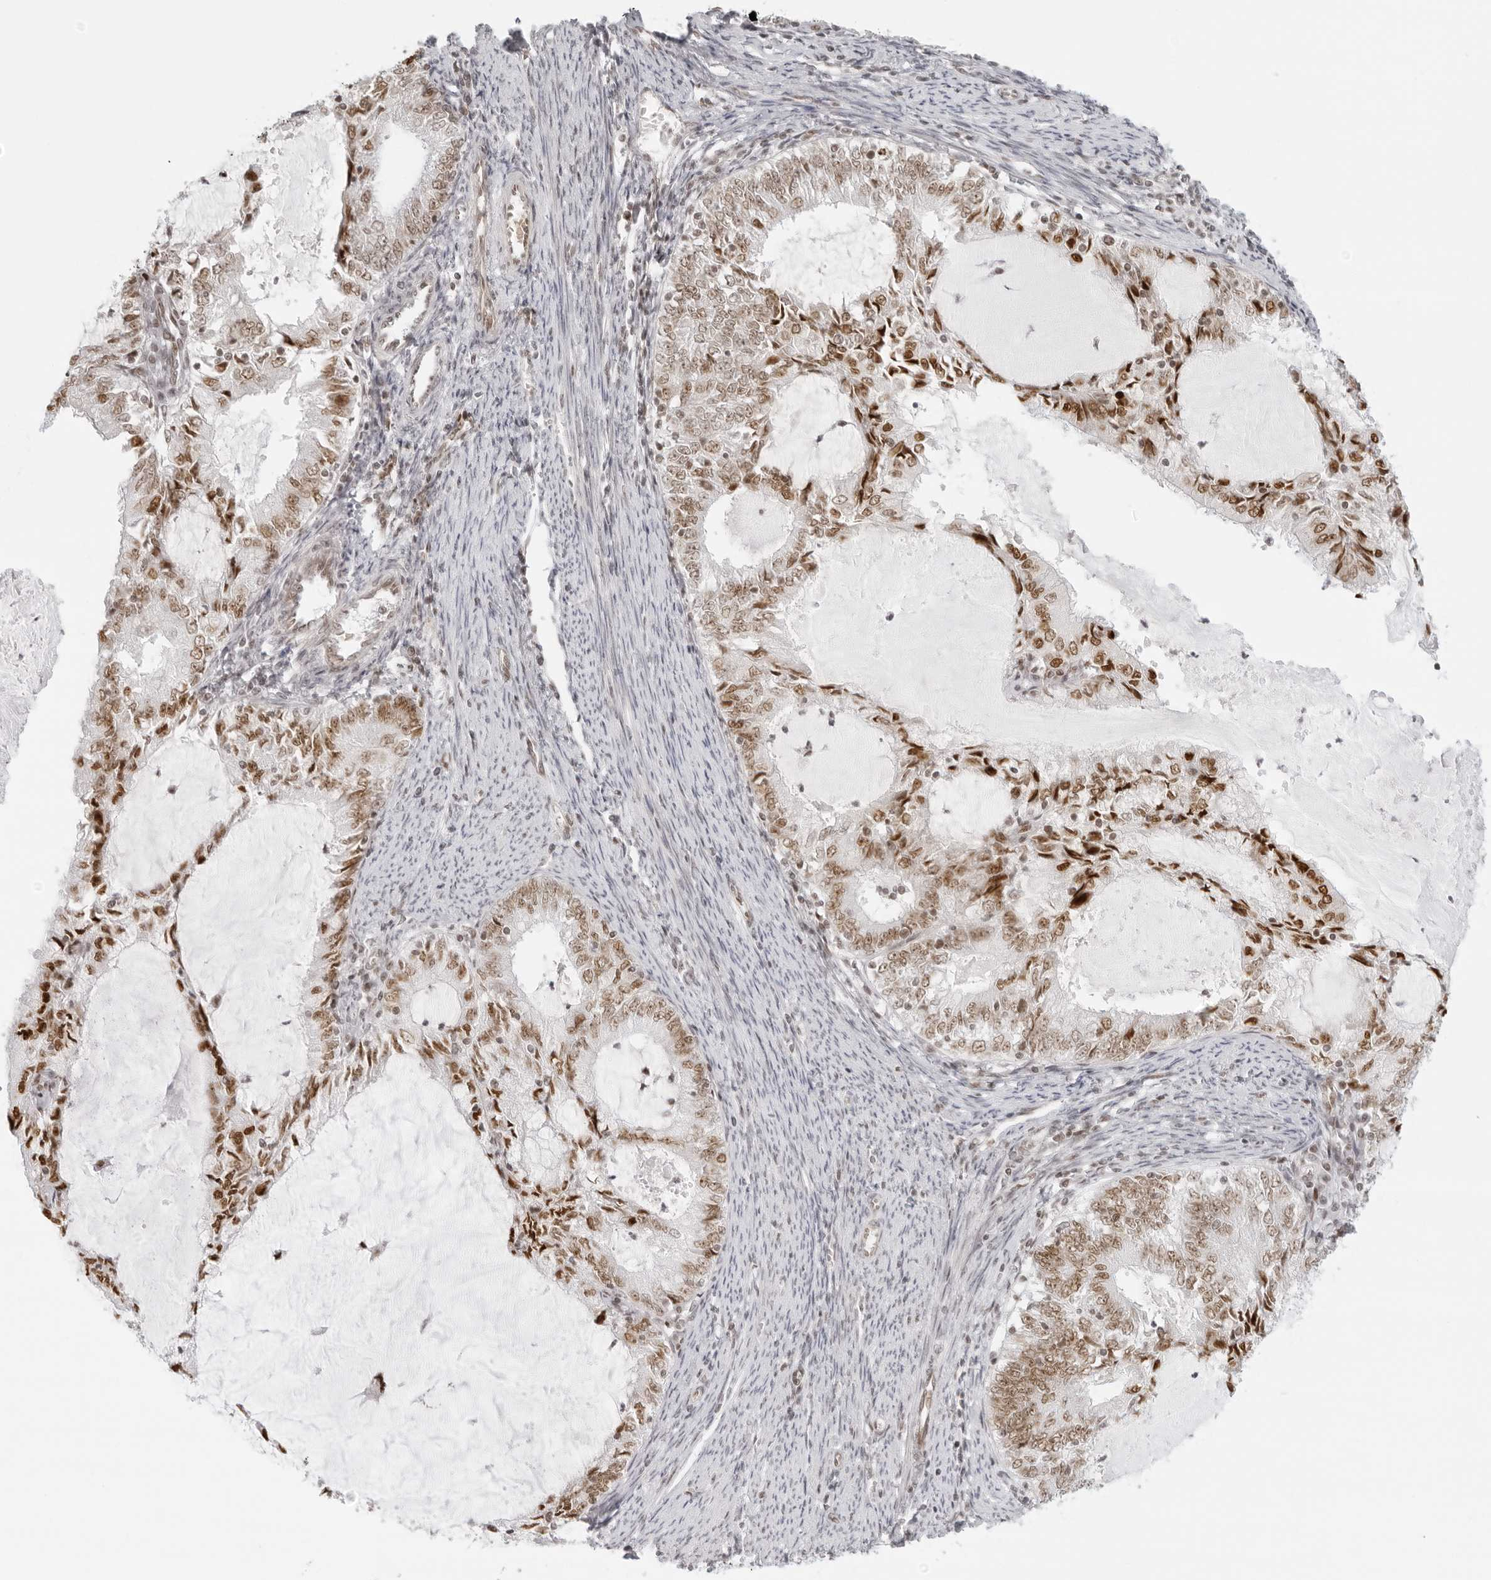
{"staining": {"intensity": "moderate", "quantity": ">75%", "location": "nuclear"}, "tissue": "endometrial cancer", "cell_type": "Tumor cells", "image_type": "cancer", "snomed": [{"axis": "morphology", "description": "Adenocarcinoma, NOS"}, {"axis": "topography", "description": "Endometrium"}], "caption": "Endometrial adenocarcinoma was stained to show a protein in brown. There is medium levels of moderate nuclear staining in about >75% of tumor cells. (IHC, brightfield microscopy, high magnification).", "gene": "RCC1", "patient": {"sex": "female", "age": 57}}